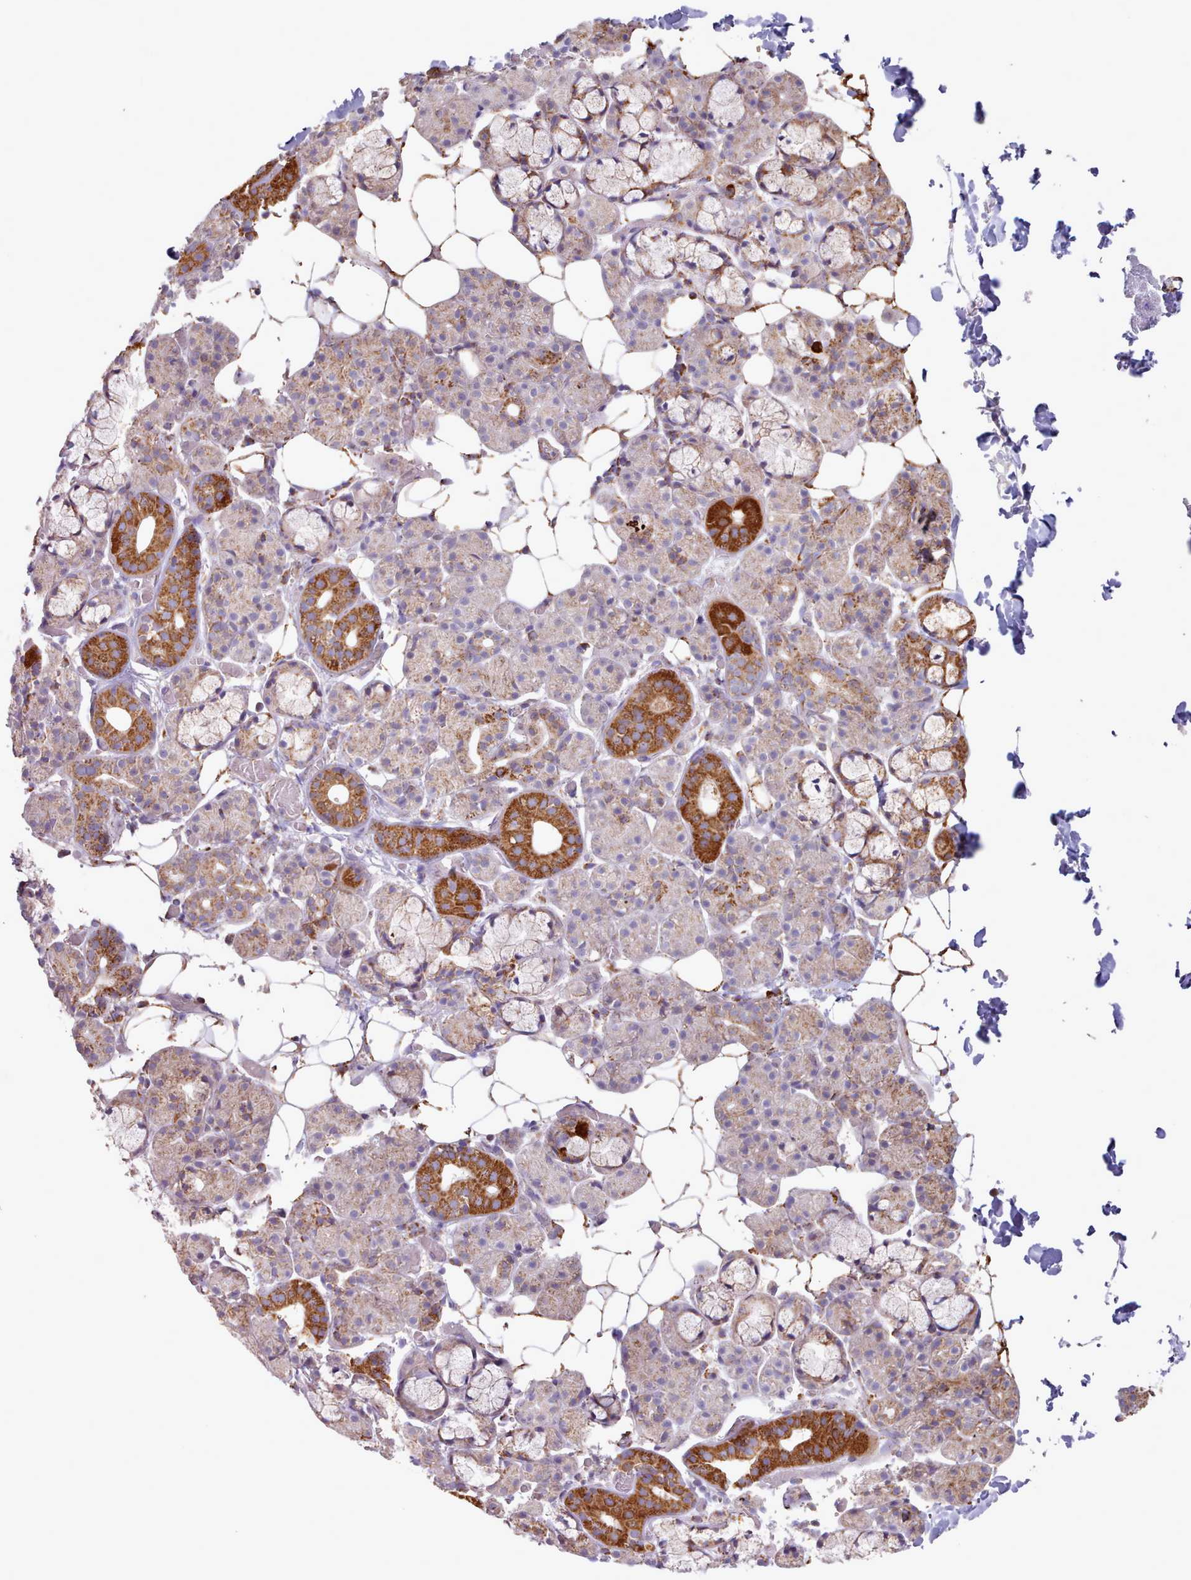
{"staining": {"intensity": "strong", "quantity": "<25%", "location": "cytoplasmic/membranous"}, "tissue": "salivary gland", "cell_type": "Glandular cells", "image_type": "normal", "snomed": [{"axis": "morphology", "description": "Normal tissue, NOS"}, {"axis": "topography", "description": "Salivary gland"}], "caption": "Immunohistochemistry photomicrograph of benign salivary gland: salivary gland stained using immunohistochemistry displays medium levels of strong protein expression localized specifically in the cytoplasmic/membranous of glandular cells, appearing as a cytoplasmic/membranous brown color.", "gene": "HSDL2", "patient": {"sex": "male", "age": 63}}